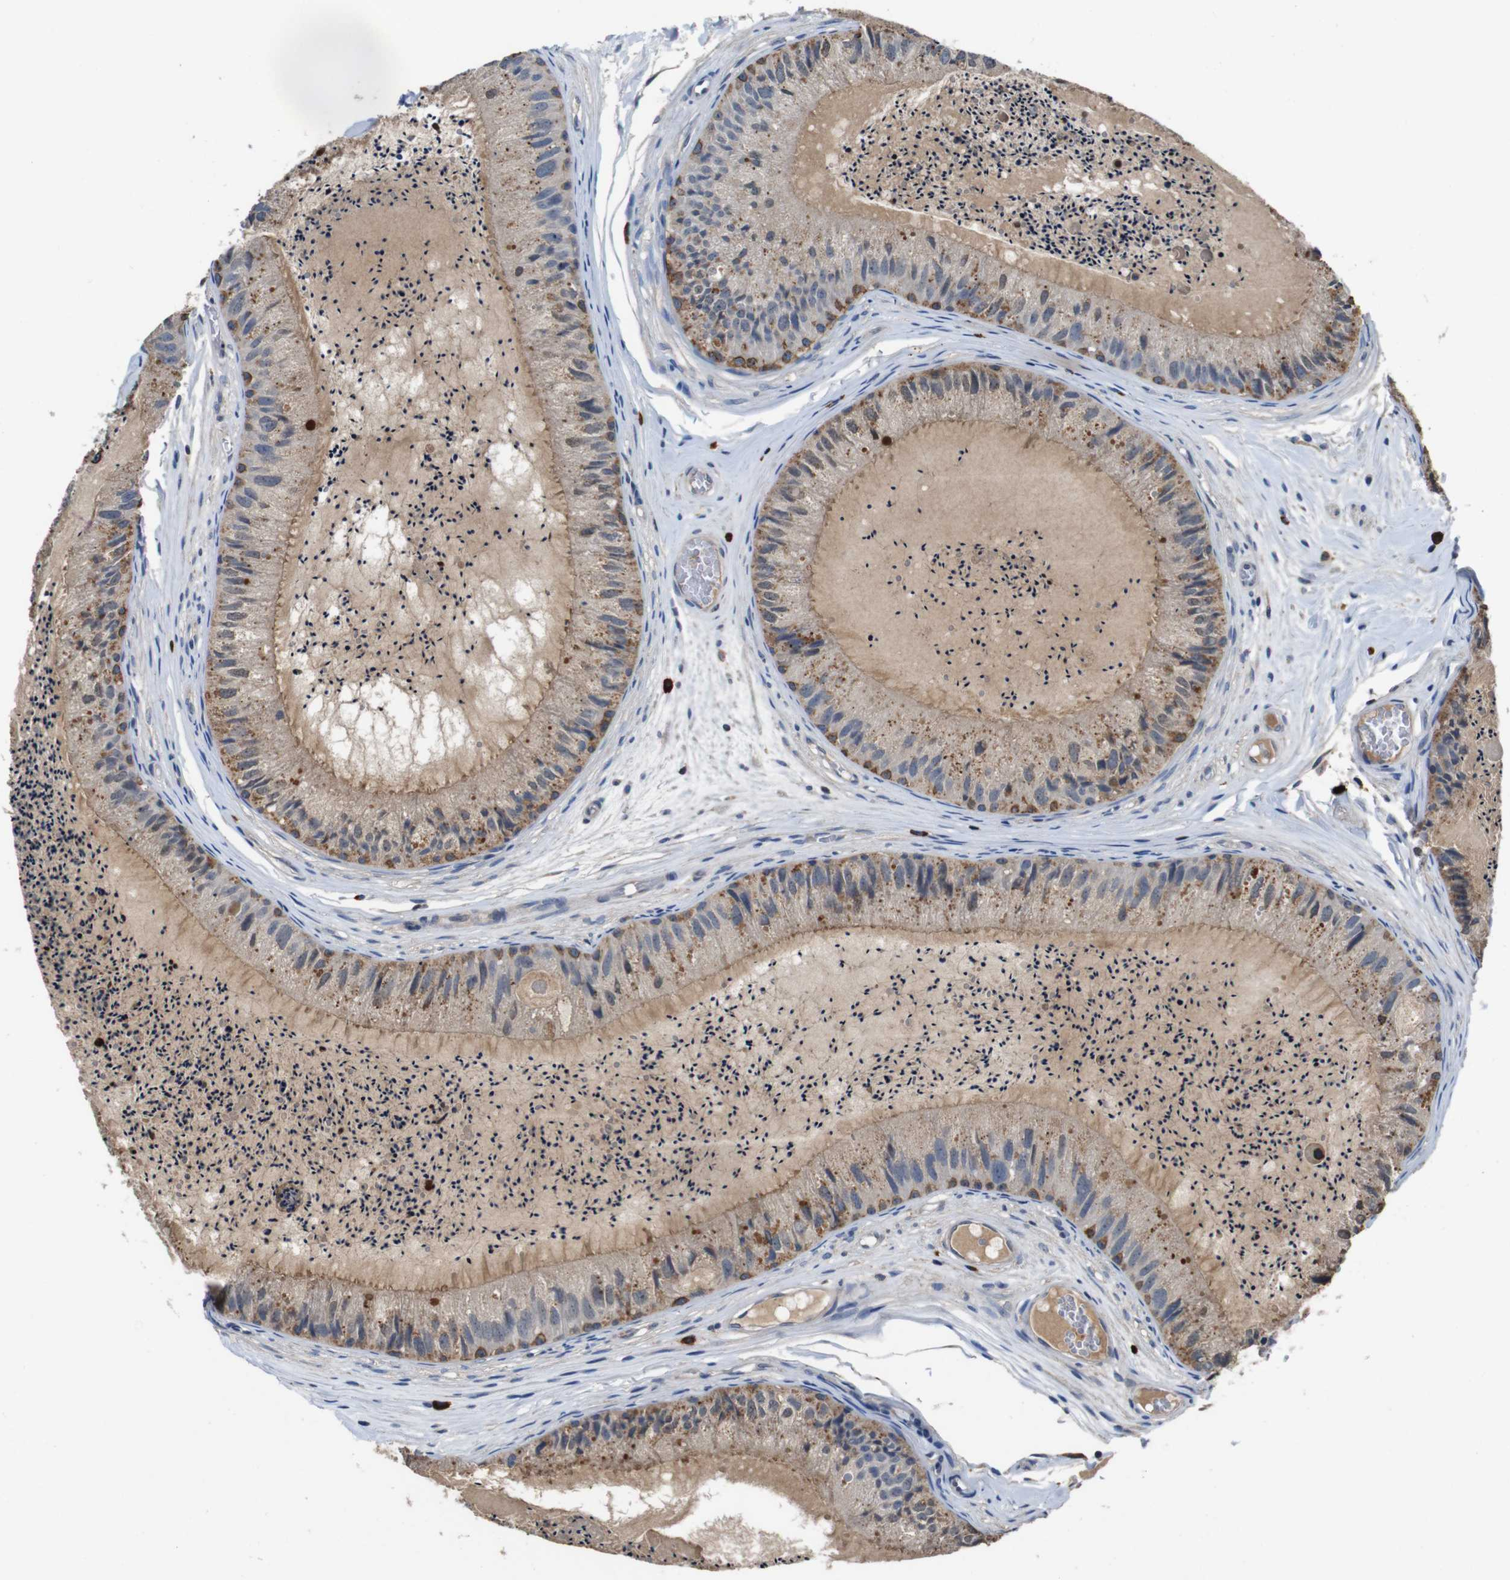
{"staining": {"intensity": "moderate", "quantity": "<25%", "location": "cytoplasmic/membranous"}, "tissue": "epididymis", "cell_type": "Glandular cells", "image_type": "normal", "snomed": [{"axis": "morphology", "description": "Normal tissue, NOS"}, {"axis": "topography", "description": "Epididymis"}], "caption": "Protein positivity by immunohistochemistry (IHC) reveals moderate cytoplasmic/membranous staining in about <25% of glandular cells in benign epididymis.", "gene": "GLIPR1", "patient": {"sex": "male", "age": 31}}